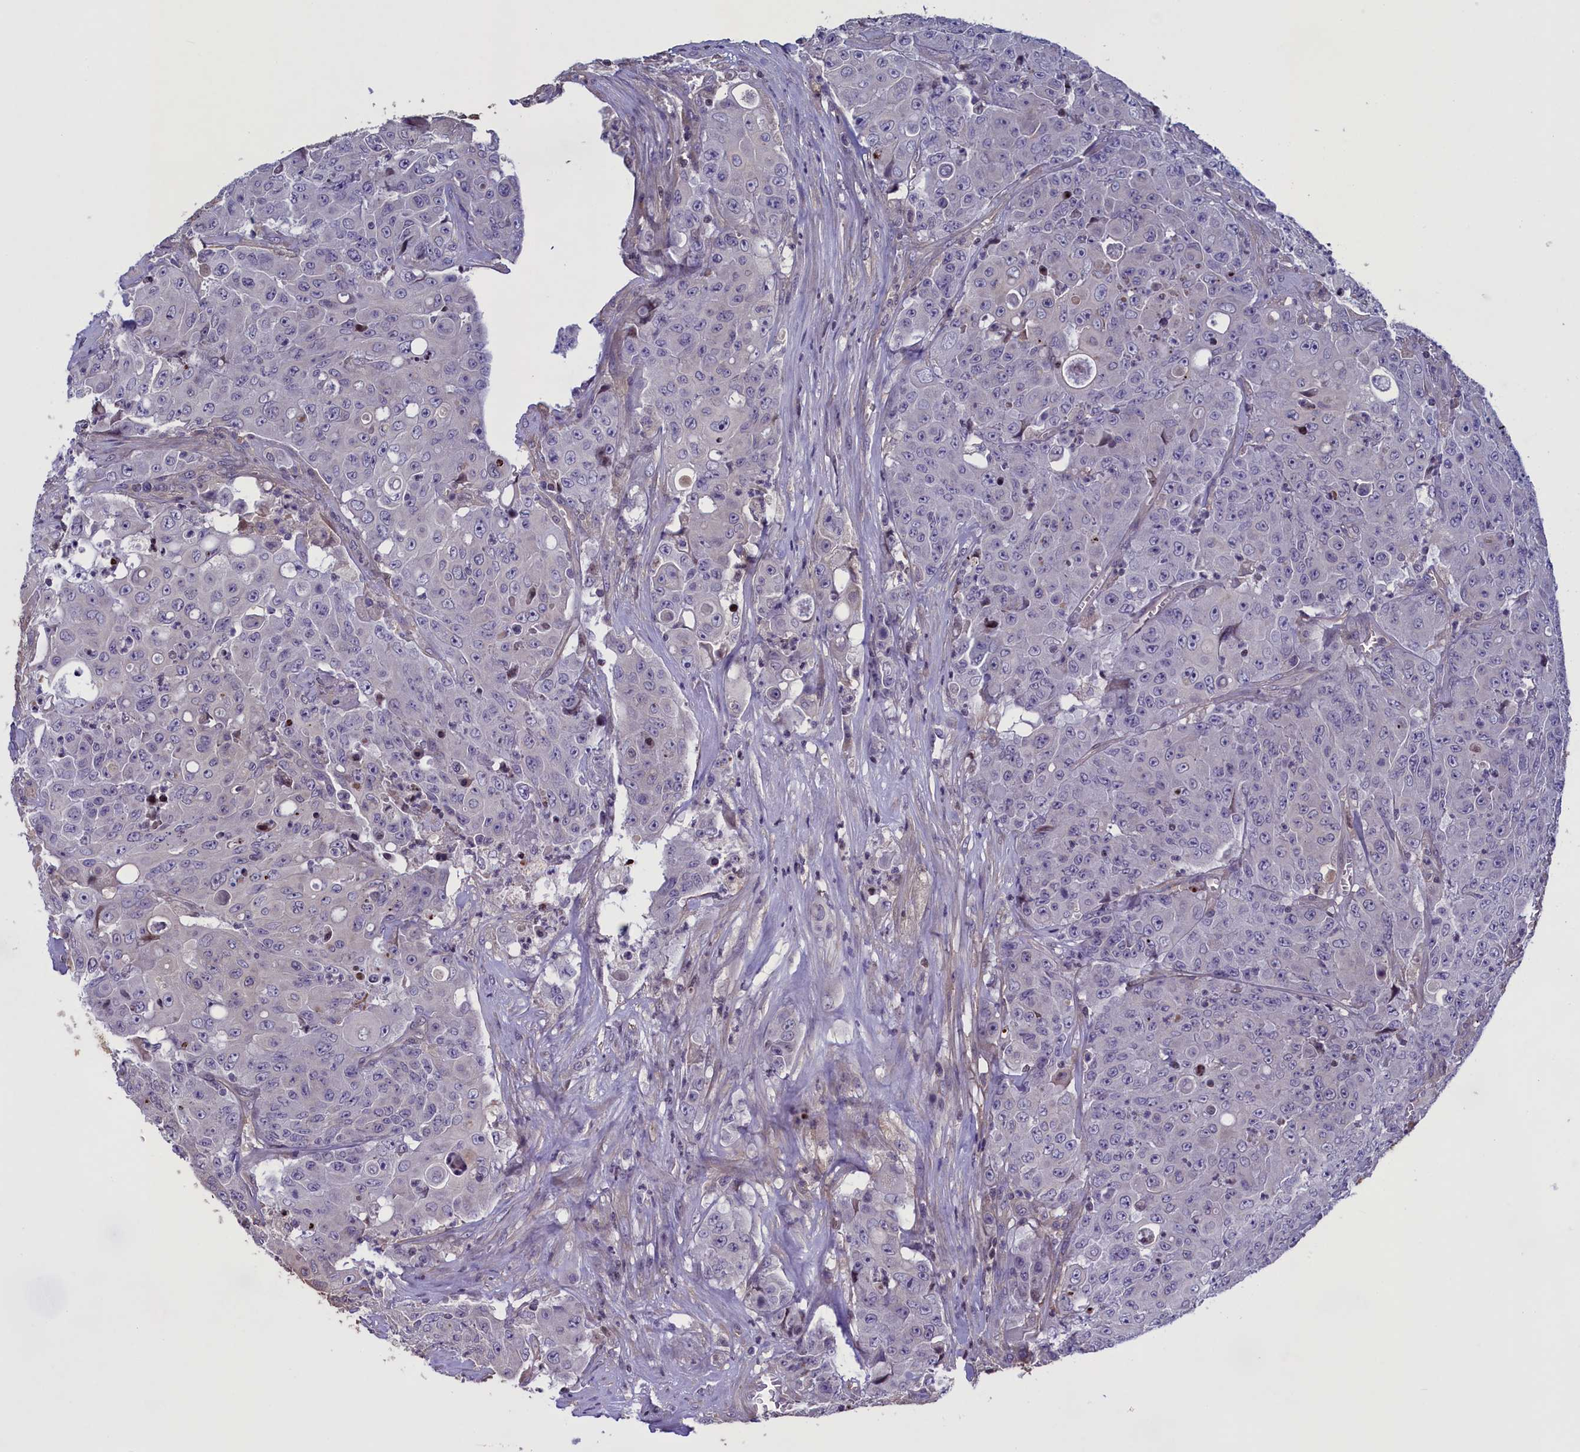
{"staining": {"intensity": "negative", "quantity": "none", "location": "none"}, "tissue": "colorectal cancer", "cell_type": "Tumor cells", "image_type": "cancer", "snomed": [{"axis": "morphology", "description": "Adenocarcinoma, NOS"}, {"axis": "topography", "description": "Colon"}], "caption": "Immunohistochemistry (IHC) histopathology image of neoplastic tissue: colorectal cancer stained with DAB demonstrates no significant protein staining in tumor cells. Brightfield microscopy of immunohistochemistry stained with DAB (3,3'-diaminobenzidine) (brown) and hematoxylin (blue), captured at high magnification.", "gene": "MAN2C1", "patient": {"sex": "male", "age": 51}}